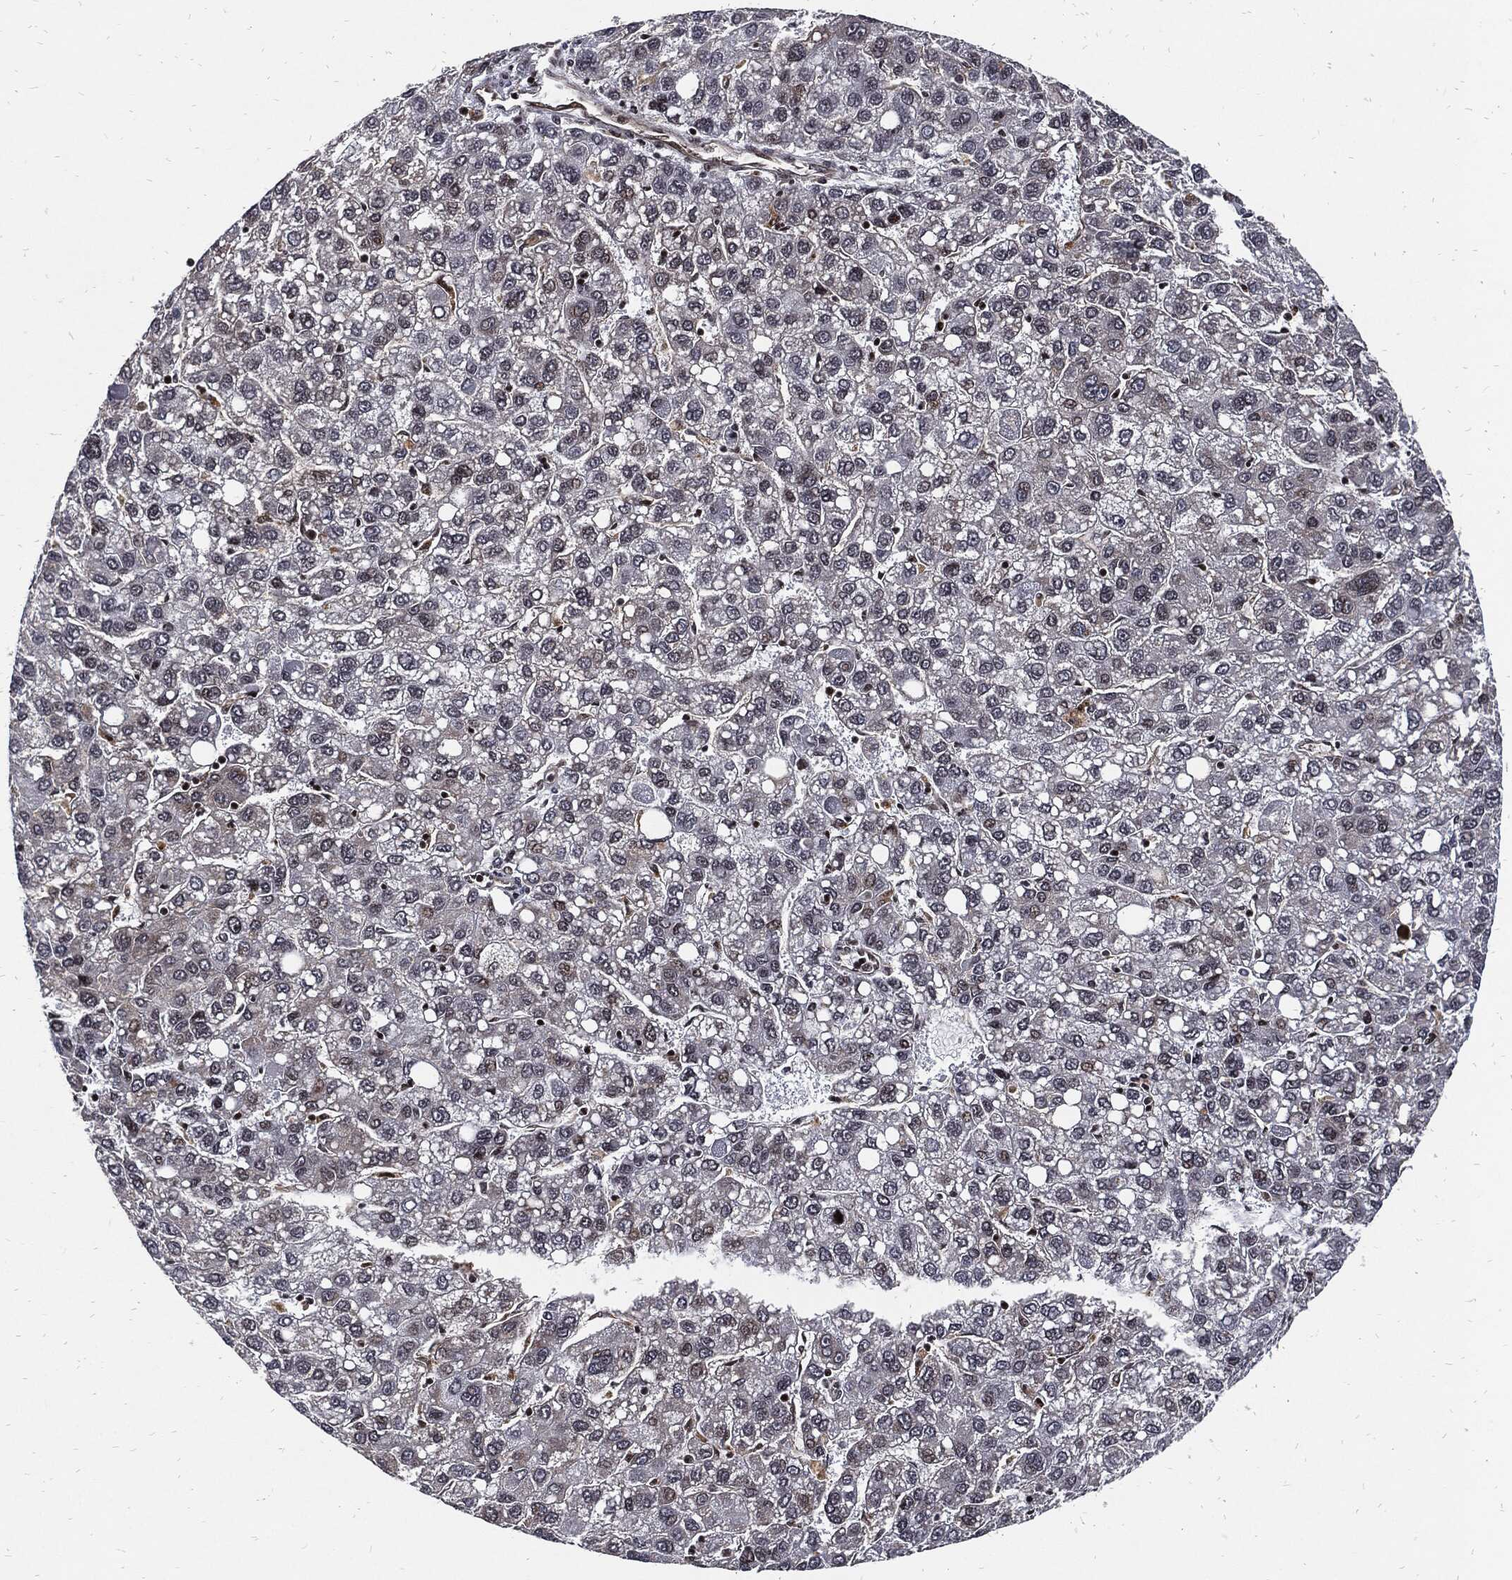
{"staining": {"intensity": "negative", "quantity": "none", "location": "none"}, "tissue": "liver cancer", "cell_type": "Tumor cells", "image_type": "cancer", "snomed": [{"axis": "morphology", "description": "Carcinoma, Hepatocellular, NOS"}, {"axis": "topography", "description": "Liver"}], "caption": "Hepatocellular carcinoma (liver) stained for a protein using IHC displays no staining tumor cells.", "gene": "ZNF775", "patient": {"sex": "female", "age": 82}}